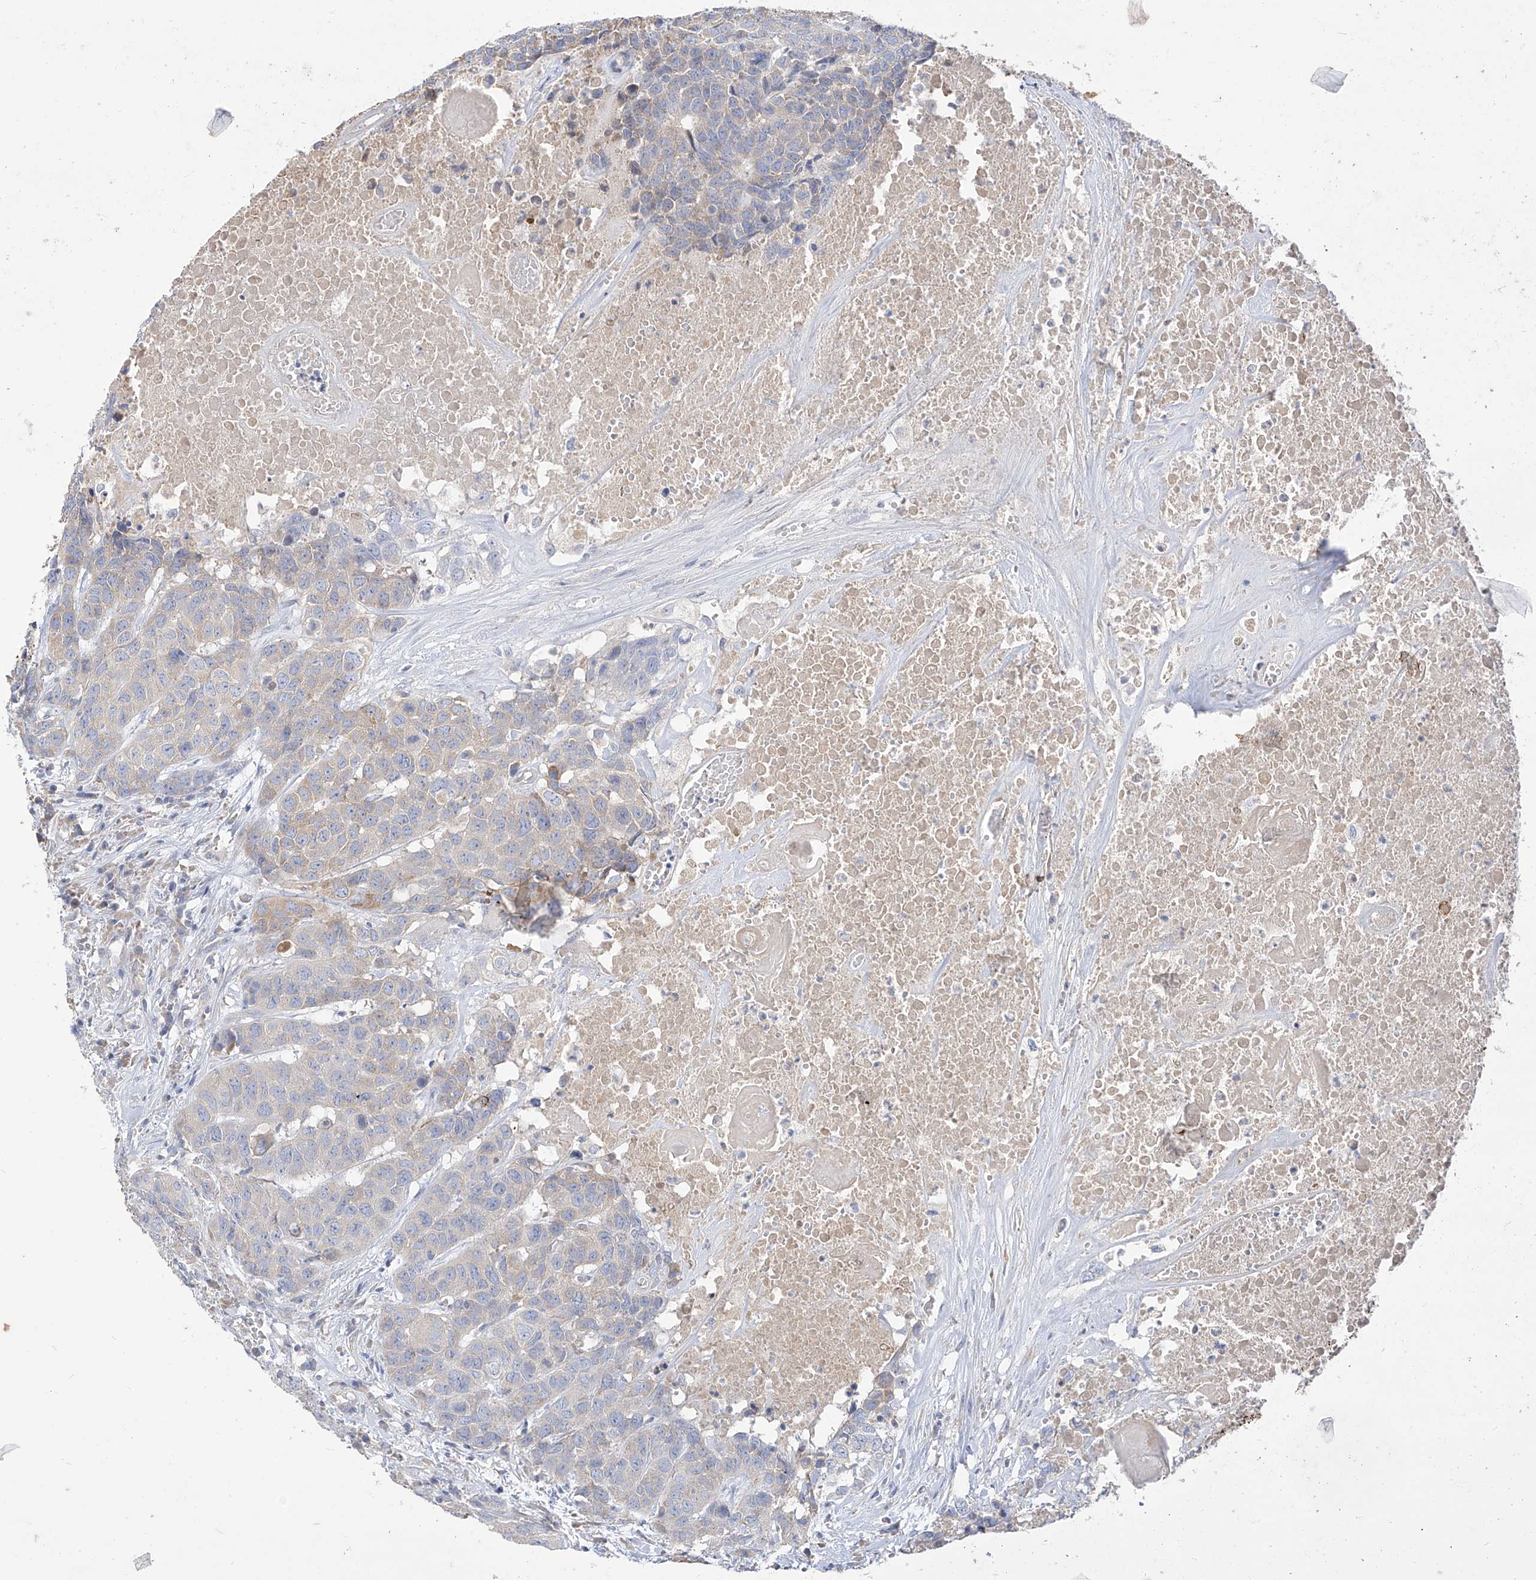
{"staining": {"intensity": "weak", "quantity": "25%-75%", "location": "cytoplasmic/membranous"}, "tissue": "head and neck cancer", "cell_type": "Tumor cells", "image_type": "cancer", "snomed": [{"axis": "morphology", "description": "Squamous cell carcinoma, NOS"}, {"axis": "topography", "description": "Head-Neck"}], "caption": "Tumor cells display low levels of weak cytoplasmic/membranous positivity in about 25%-75% of cells in head and neck cancer (squamous cell carcinoma).", "gene": "RASA2", "patient": {"sex": "male", "age": 66}}